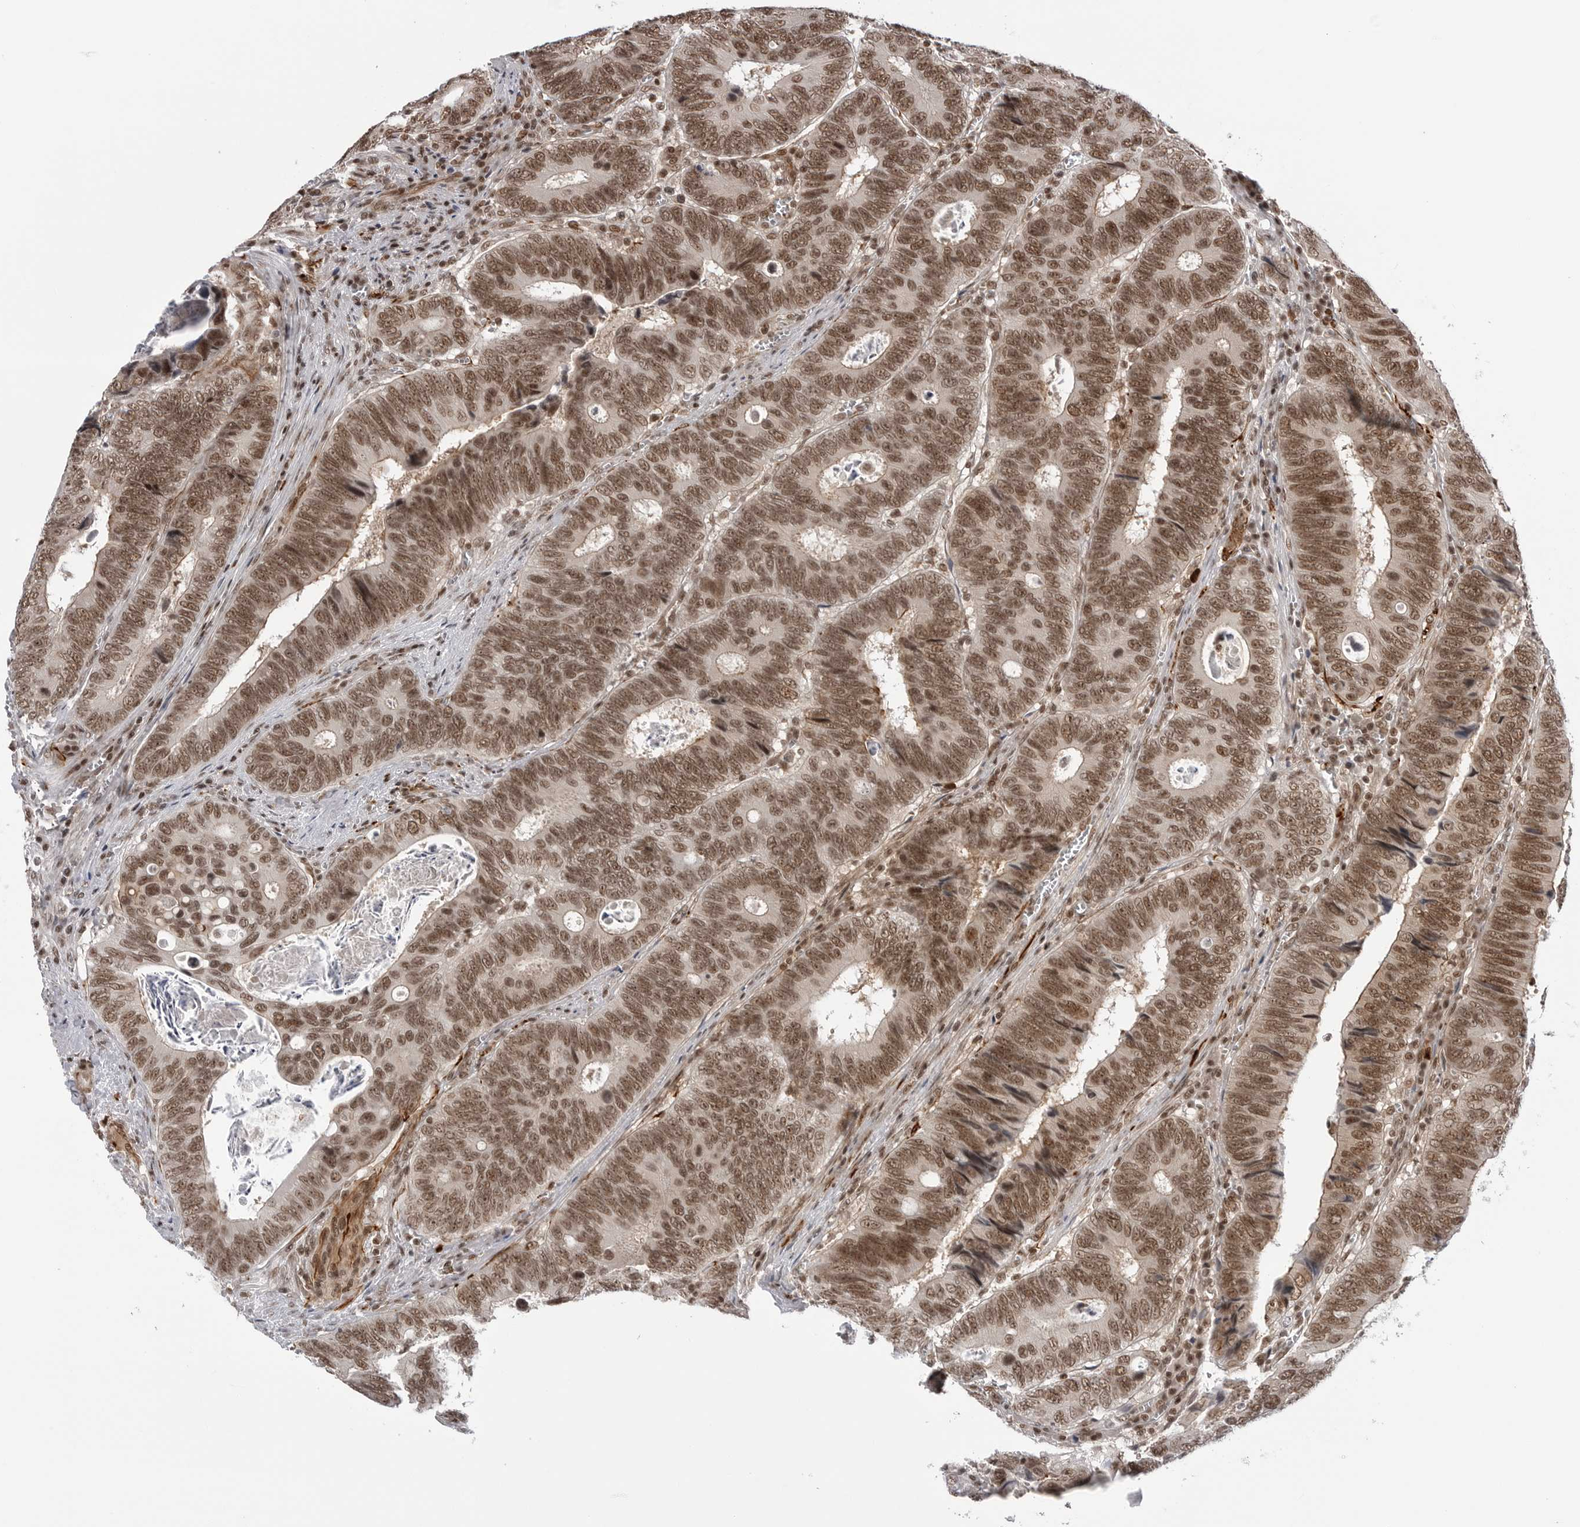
{"staining": {"intensity": "moderate", "quantity": ">75%", "location": "nuclear"}, "tissue": "colorectal cancer", "cell_type": "Tumor cells", "image_type": "cancer", "snomed": [{"axis": "morphology", "description": "Adenocarcinoma, NOS"}, {"axis": "topography", "description": "Colon"}], "caption": "The photomicrograph shows immunohistochemical staining of colorectal cancer (adenocarcinoma). There is moderate nuclear expression is present in about >75% of tumor cells. Immunohistochemistry (ihc) stains the protein in brown and the nuclei are stained blue.", "gene": "TRIM66", "patient": {"sex": "male", "age": 72}}